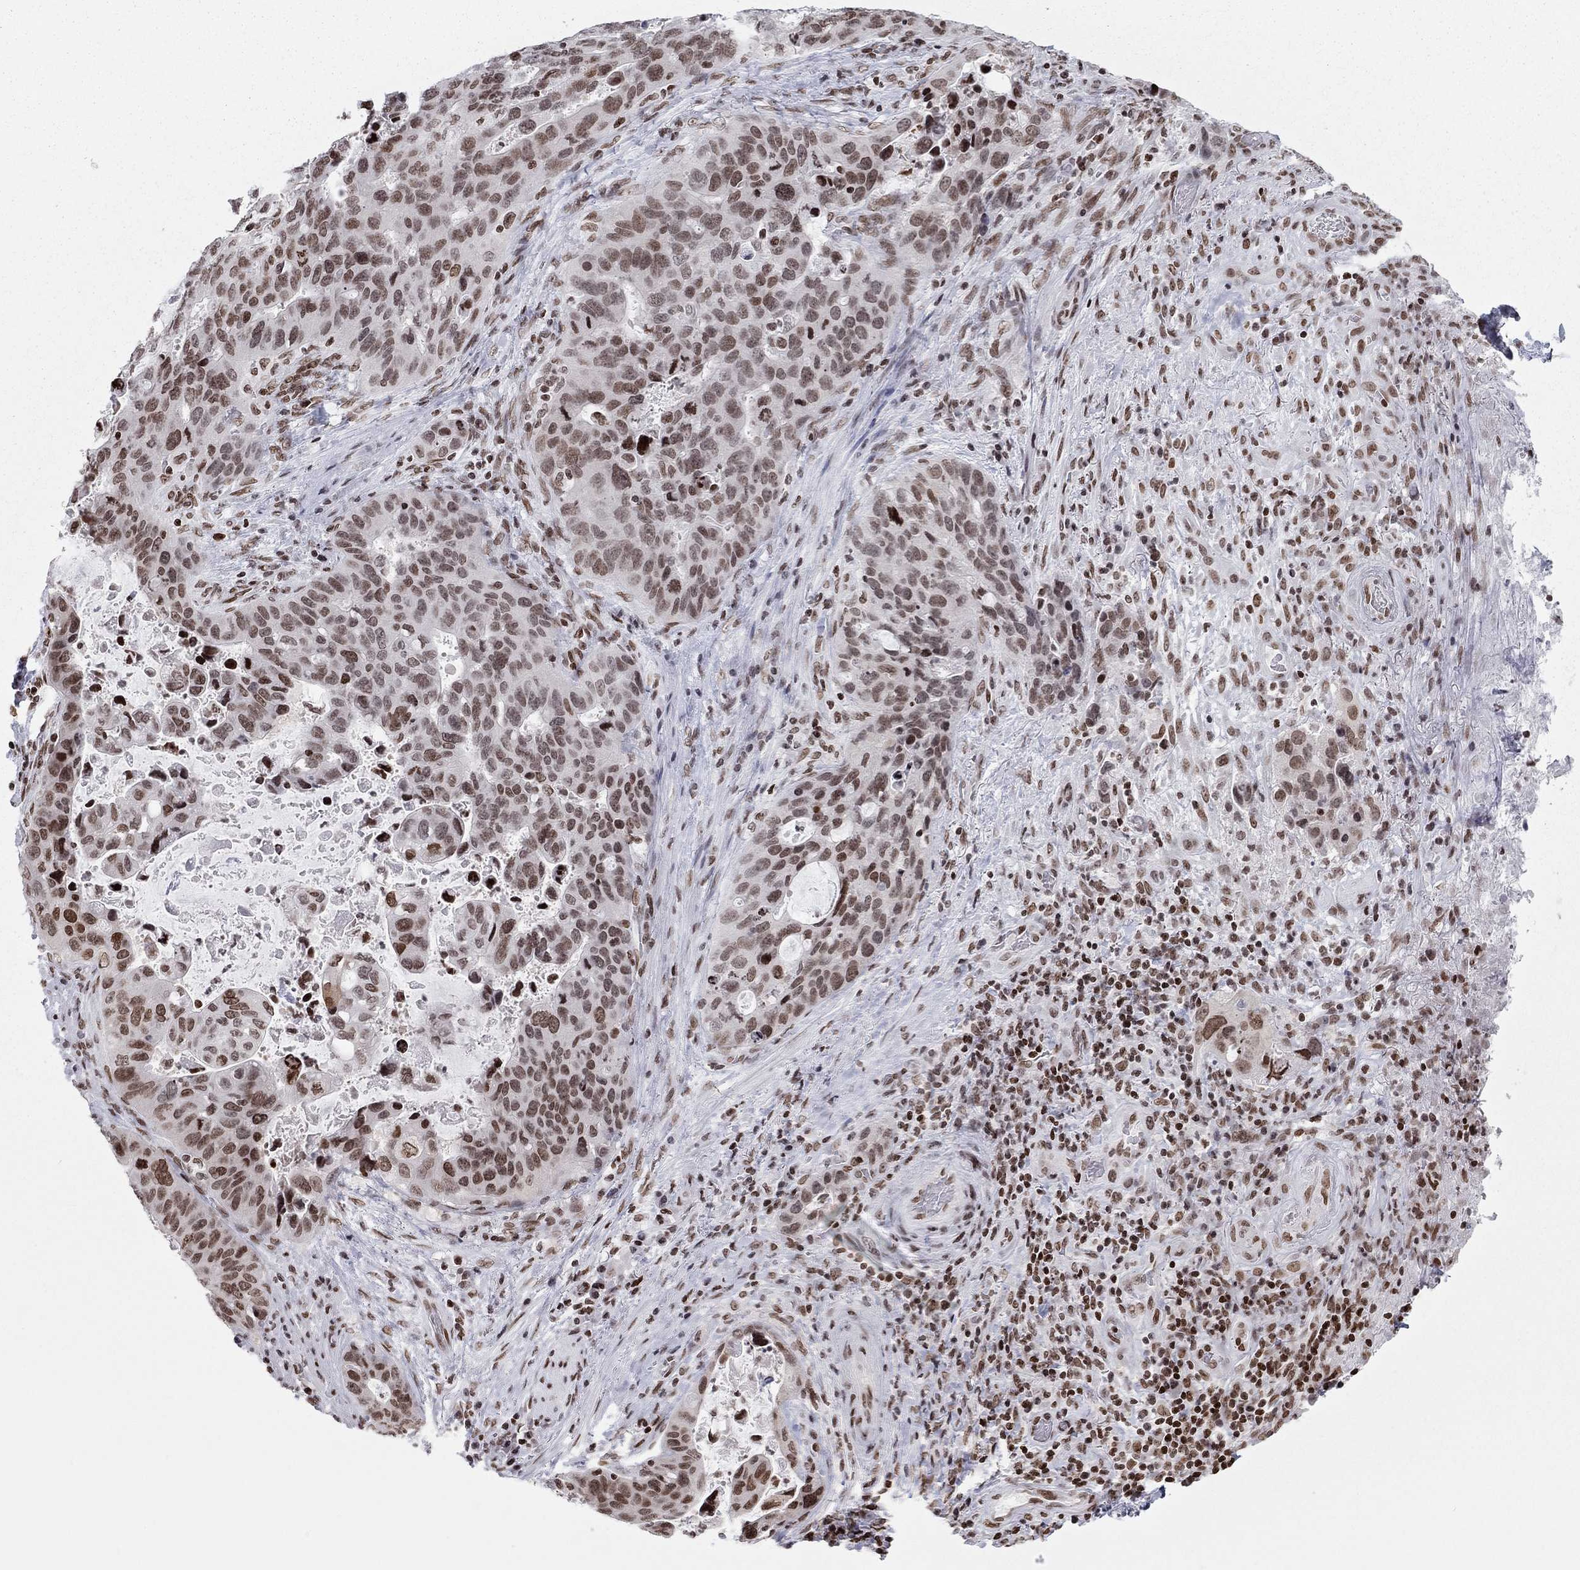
{"staining": {"intensity": "strong", "quantity": ">75%", "location": "nuclear"}, "tissue": "stomach cancer", "cell_type": "Tumor cells", "image_type": "cancer", "snomed": [{"axis": "morphology", "description": "Adenocarcinoma, NOS"}, {"axis": "topography", "description": "Stomach"}], "caption": "Adenocarcinoma (stomach) tissue displays strong nuclear staining in approximately >75% of tumor cells, visualized by immunohistochemistry. The staining was performed using DAB (3,3'-diaminobenzidine) to visualize the protein expression in brown, while the nuclei were stained in blue with hematoxylin (Magnification: 20x).", "gene": "H2AX", "patient": {"sex": "male", "age": 54}}